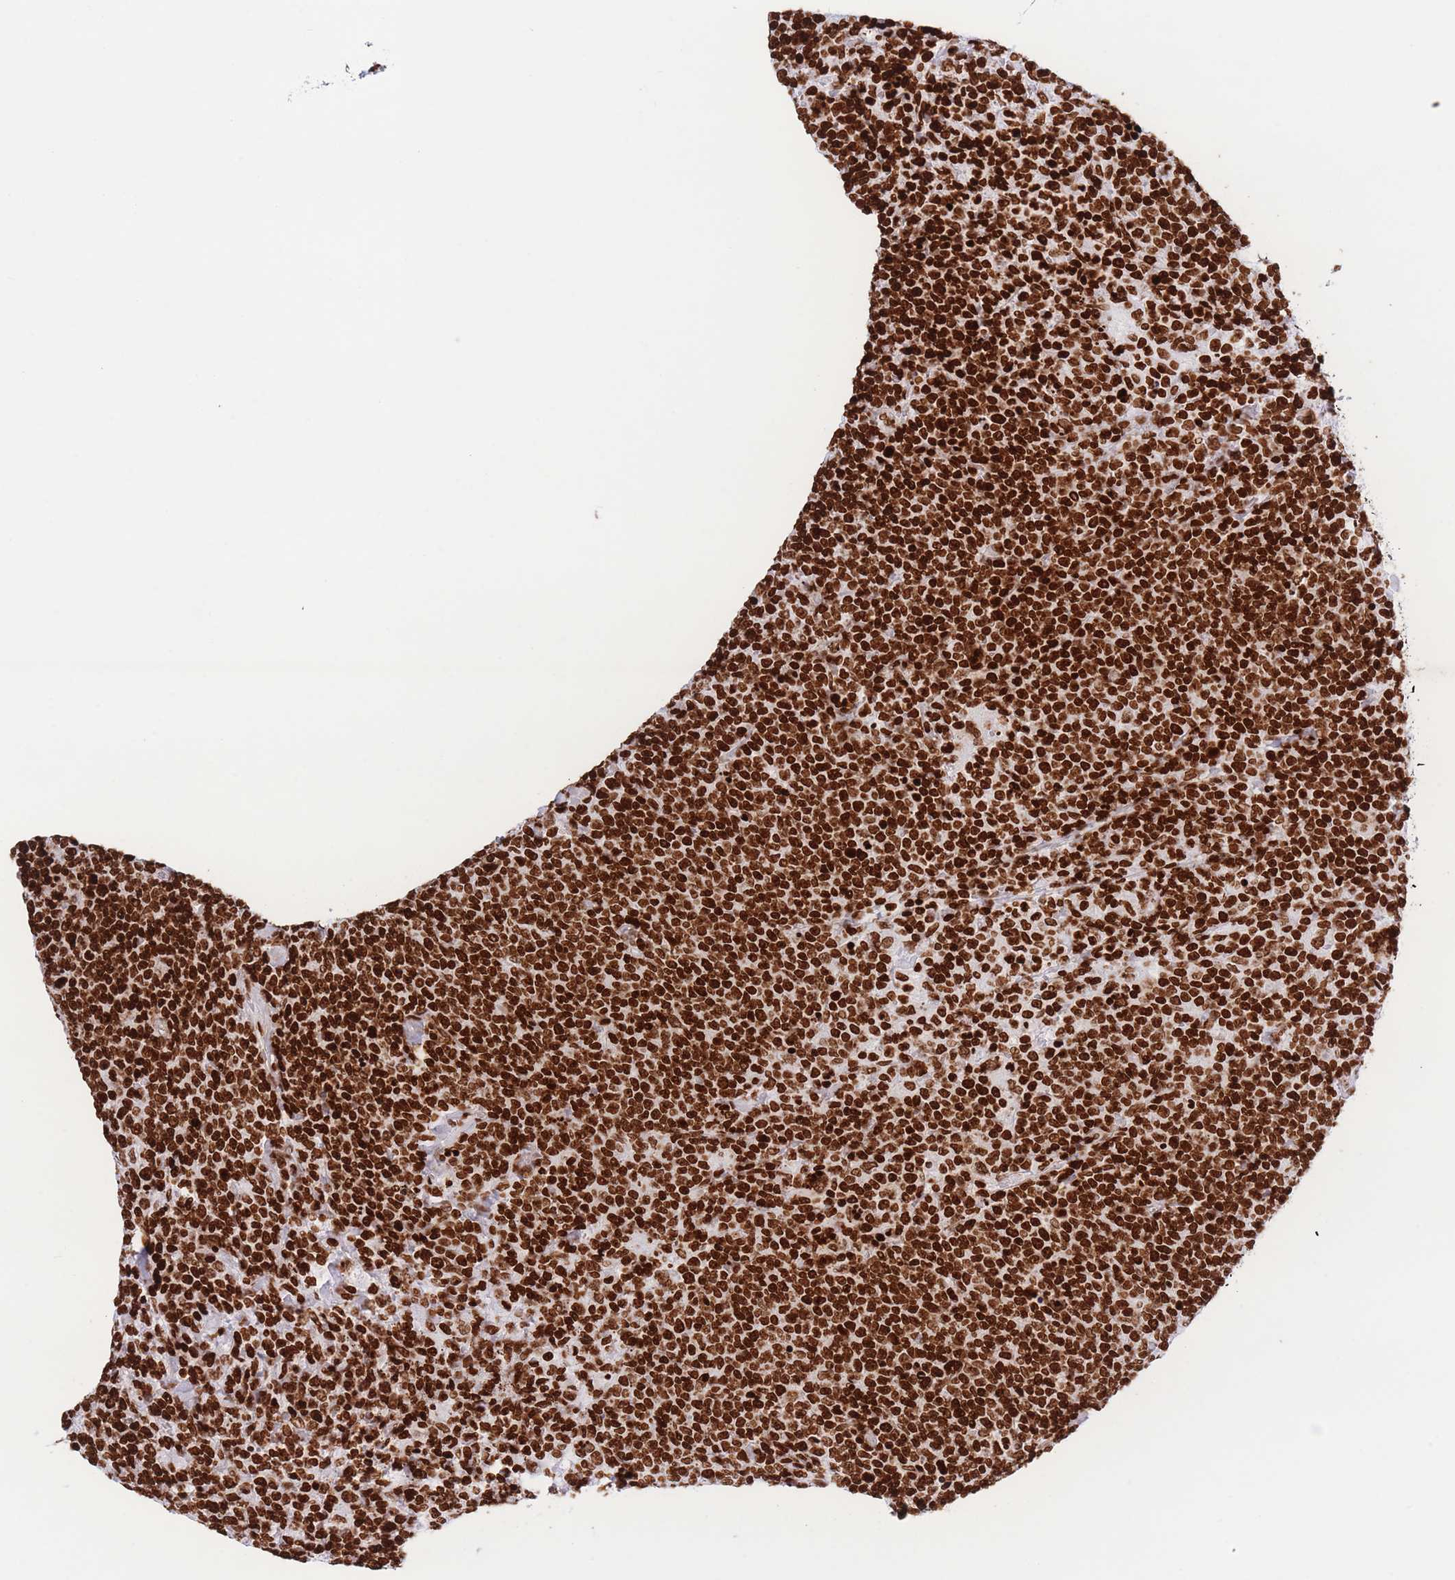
{"staining": {"intensity": "strong", "quantity": ">75%", "location": "nuclear"}, "tissue": "lymphoma", "cell_type": "Tumor cells", "image_type": "cancer", "snomed": [{"axis": "morphology", "description": "Malignant lymphoma, non-Hodgkin's type, High grade"}, {"axis": "topography", "description": "Lymph node"}], "caption": "High-grade malignant lymphoma, non-Hodgkin's type stained for a protein (brown) exhibits strong nuclear positive expression in about >75% of tumor cells.", "gene": "H2BC11", "patient": {"sex": "male", "age": 61}}